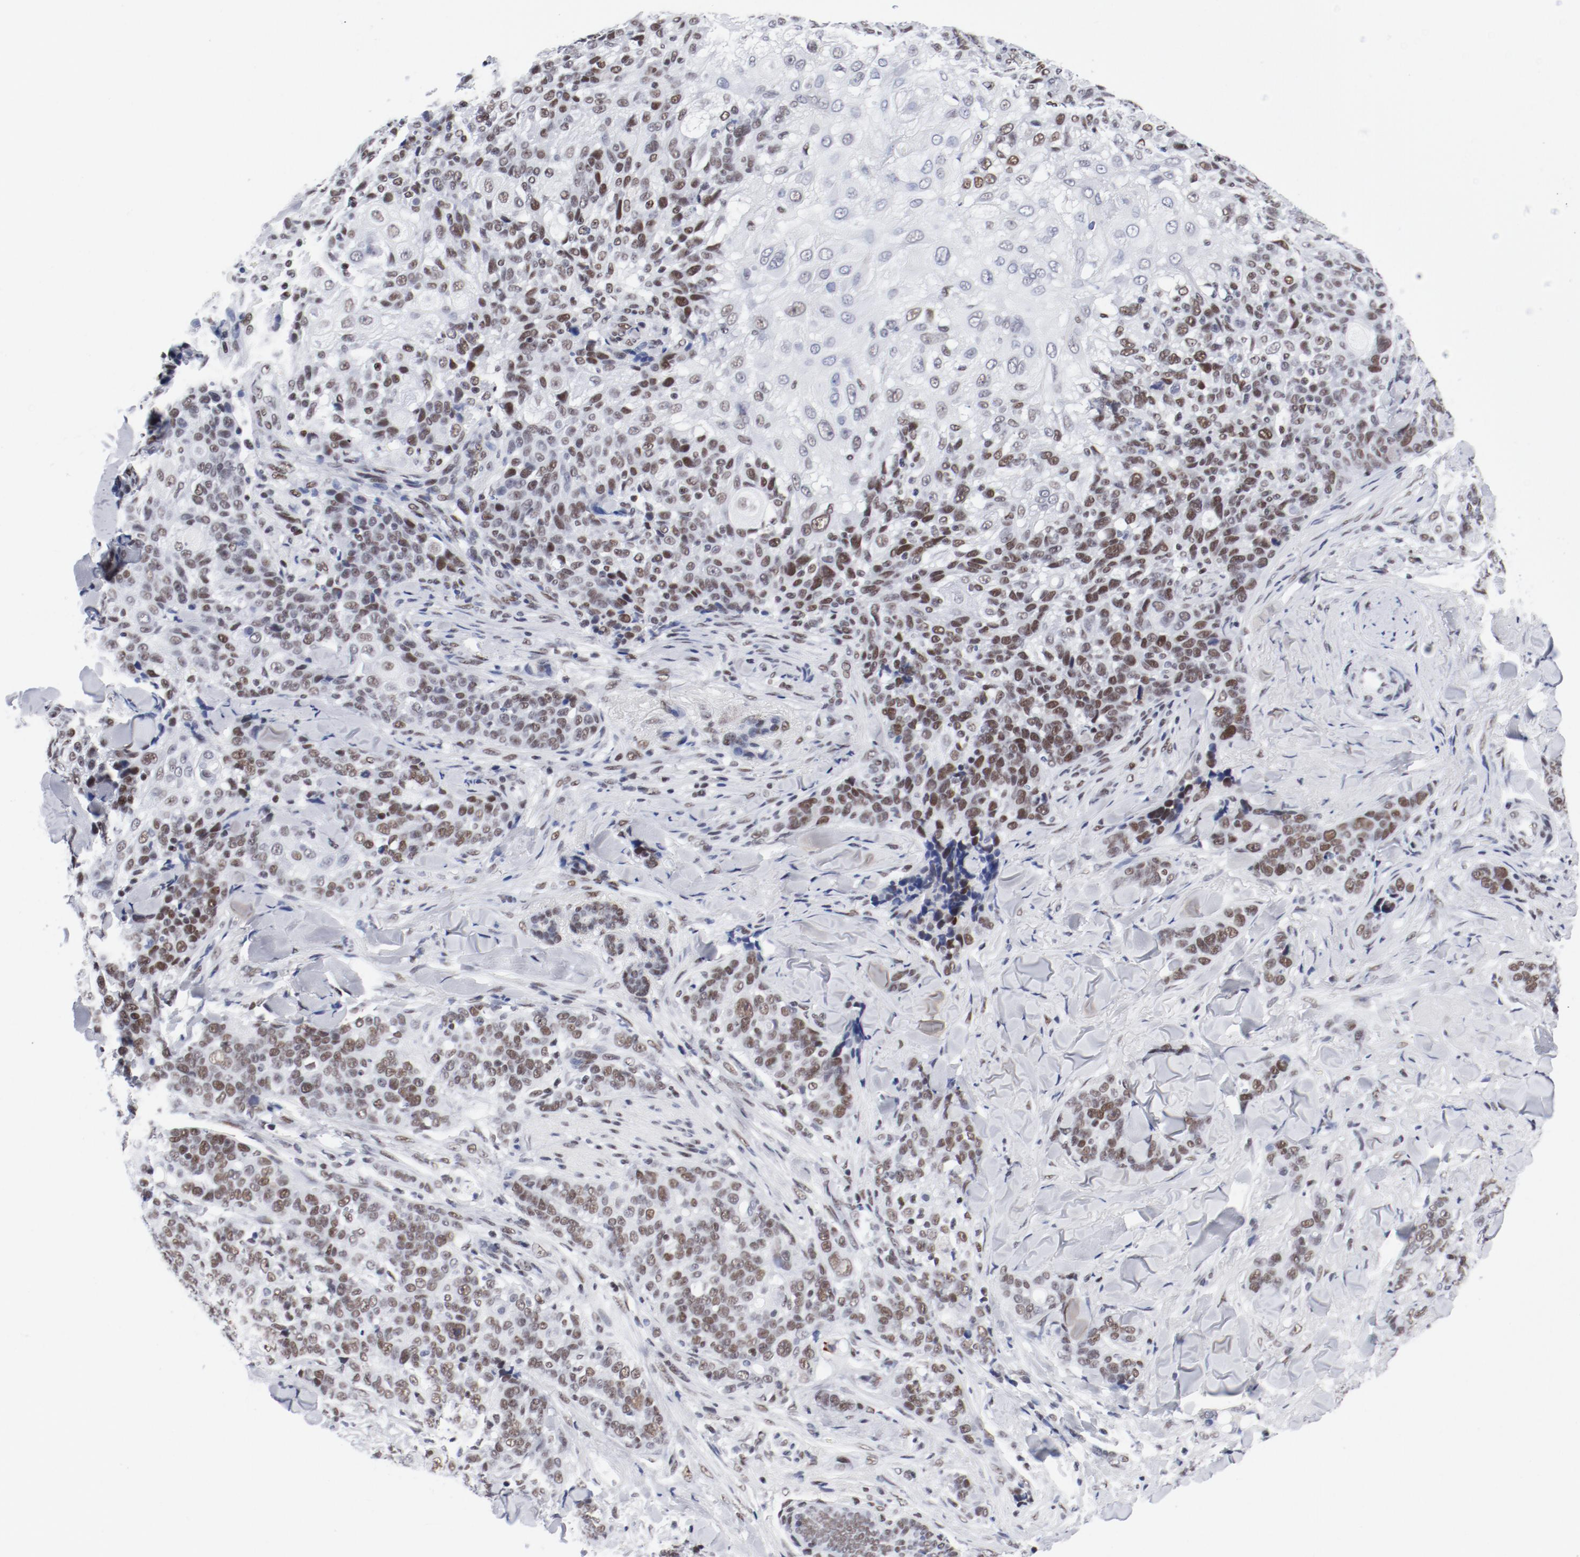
{"staining": {"intensity": "weak", "quantity": "25%-75%", "location": "nuclear"}, "tissue": "skin cancer", "cell_type": "Tumor cells", "image_type": "cancer", "snomed": [{"axis": "morphology", "description": "Normal tissue, NOS"}, {"axis": "morphology", "description": "Squamous cell carcinoma, NOS"}, {"axis": "topography", "description": "Skin"}], "caption": "There is low levels of weak nuclear expression in tumor cells of squamous cell carcinoma (skin), as demonstrated by immunohistochemical staining (brown color).", "gene": "ATF2", "patient": {"sex": "female", "age": 83}}